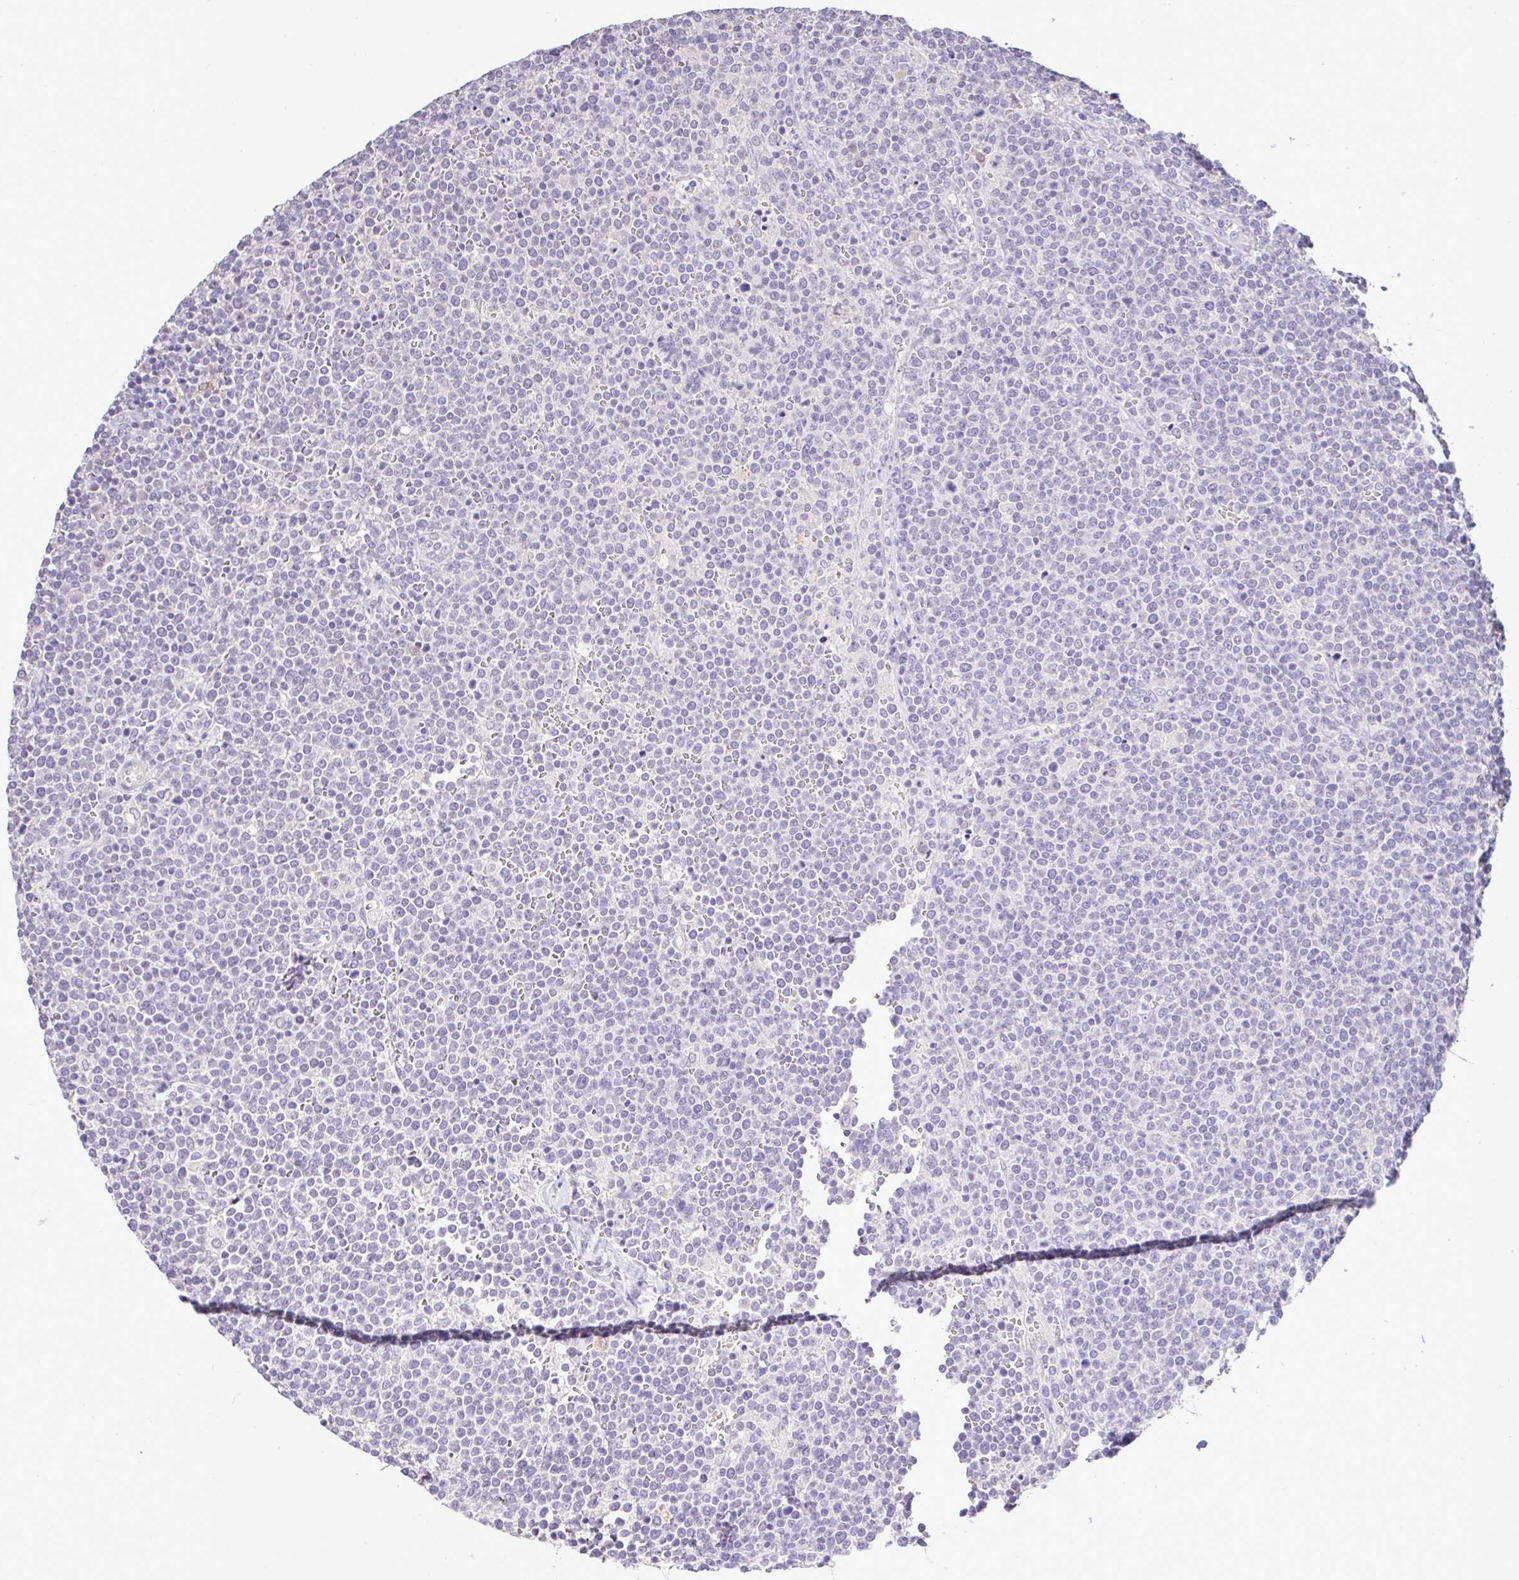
{"staining": {"intensity": "negative", "quantity": "none", "location": "none"}, "tissue": "lymphoma", "cell_type": "Tumor cells", "image_type": "cancer", "snomed": [{"axis": "morphology", "description": "Malignant lymphoma, non-Hodgkin's type, High grade"}, {"axis": "topography", "description": "Lymph node"}], "caption": "Immunohistochemistry image of neoplastic tissue: lymphoma stained with DAB displays no significant protein positivity in tumor cells.", "gene": "CTU1", "patient": {"sex": "male", "age": 61}}